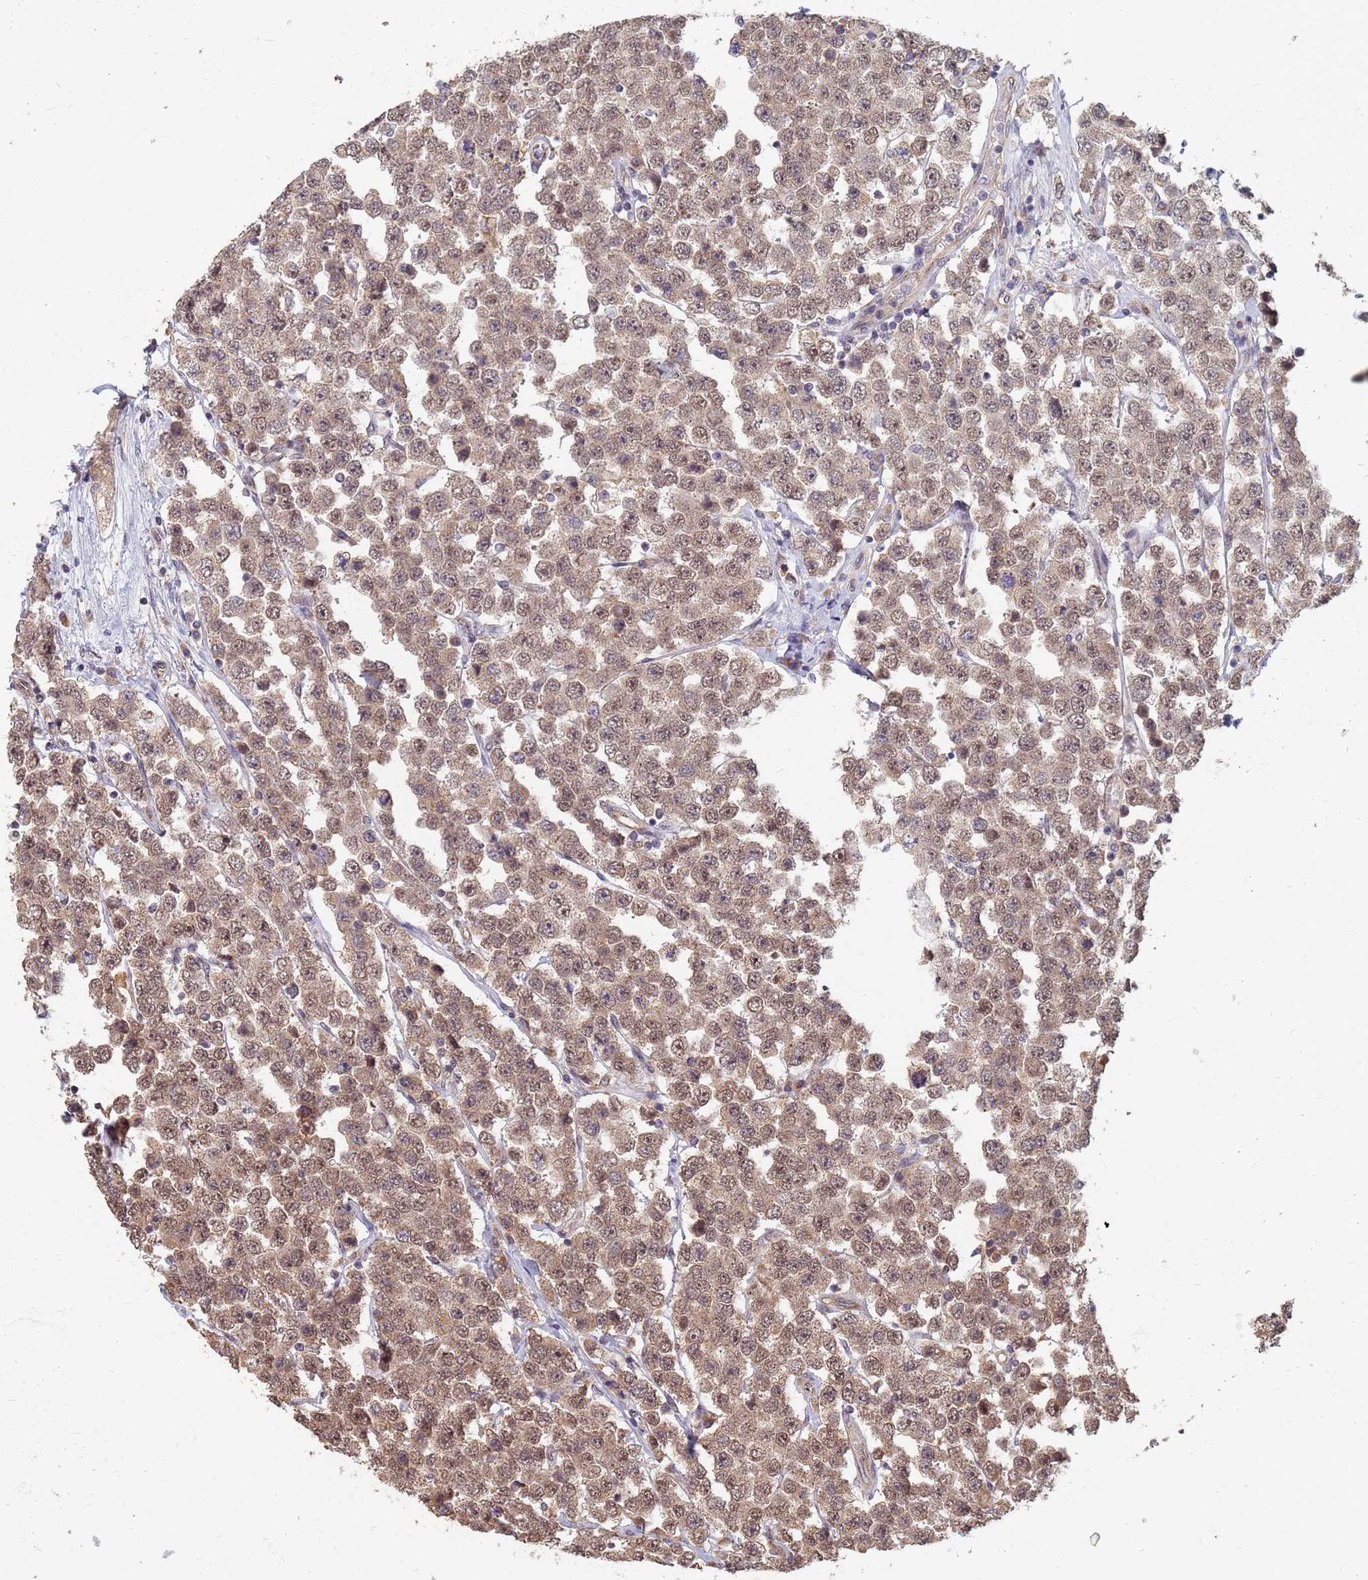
{"staining": {"intensity": "moderate", "quantity": ">75%", "location": "cytoplasmic/membranous,nuclear"}, "tissue": "testis cancer", "cell_type": "Tumor cells", "image_type": "cancer", "snomed": [{"axis": "morphology", "description": "Seminoma, NOS"}, {"axis": "topography", "description": "Testis"}], "caption": "Immunohistochemical staining of human testis seminoma displays moderate cytoplasmic/membranous and nuclear protein expression in about >75% of tumor cells.", "gene": "ITGB4", "patient": {"sex": "male", "age": 28}}